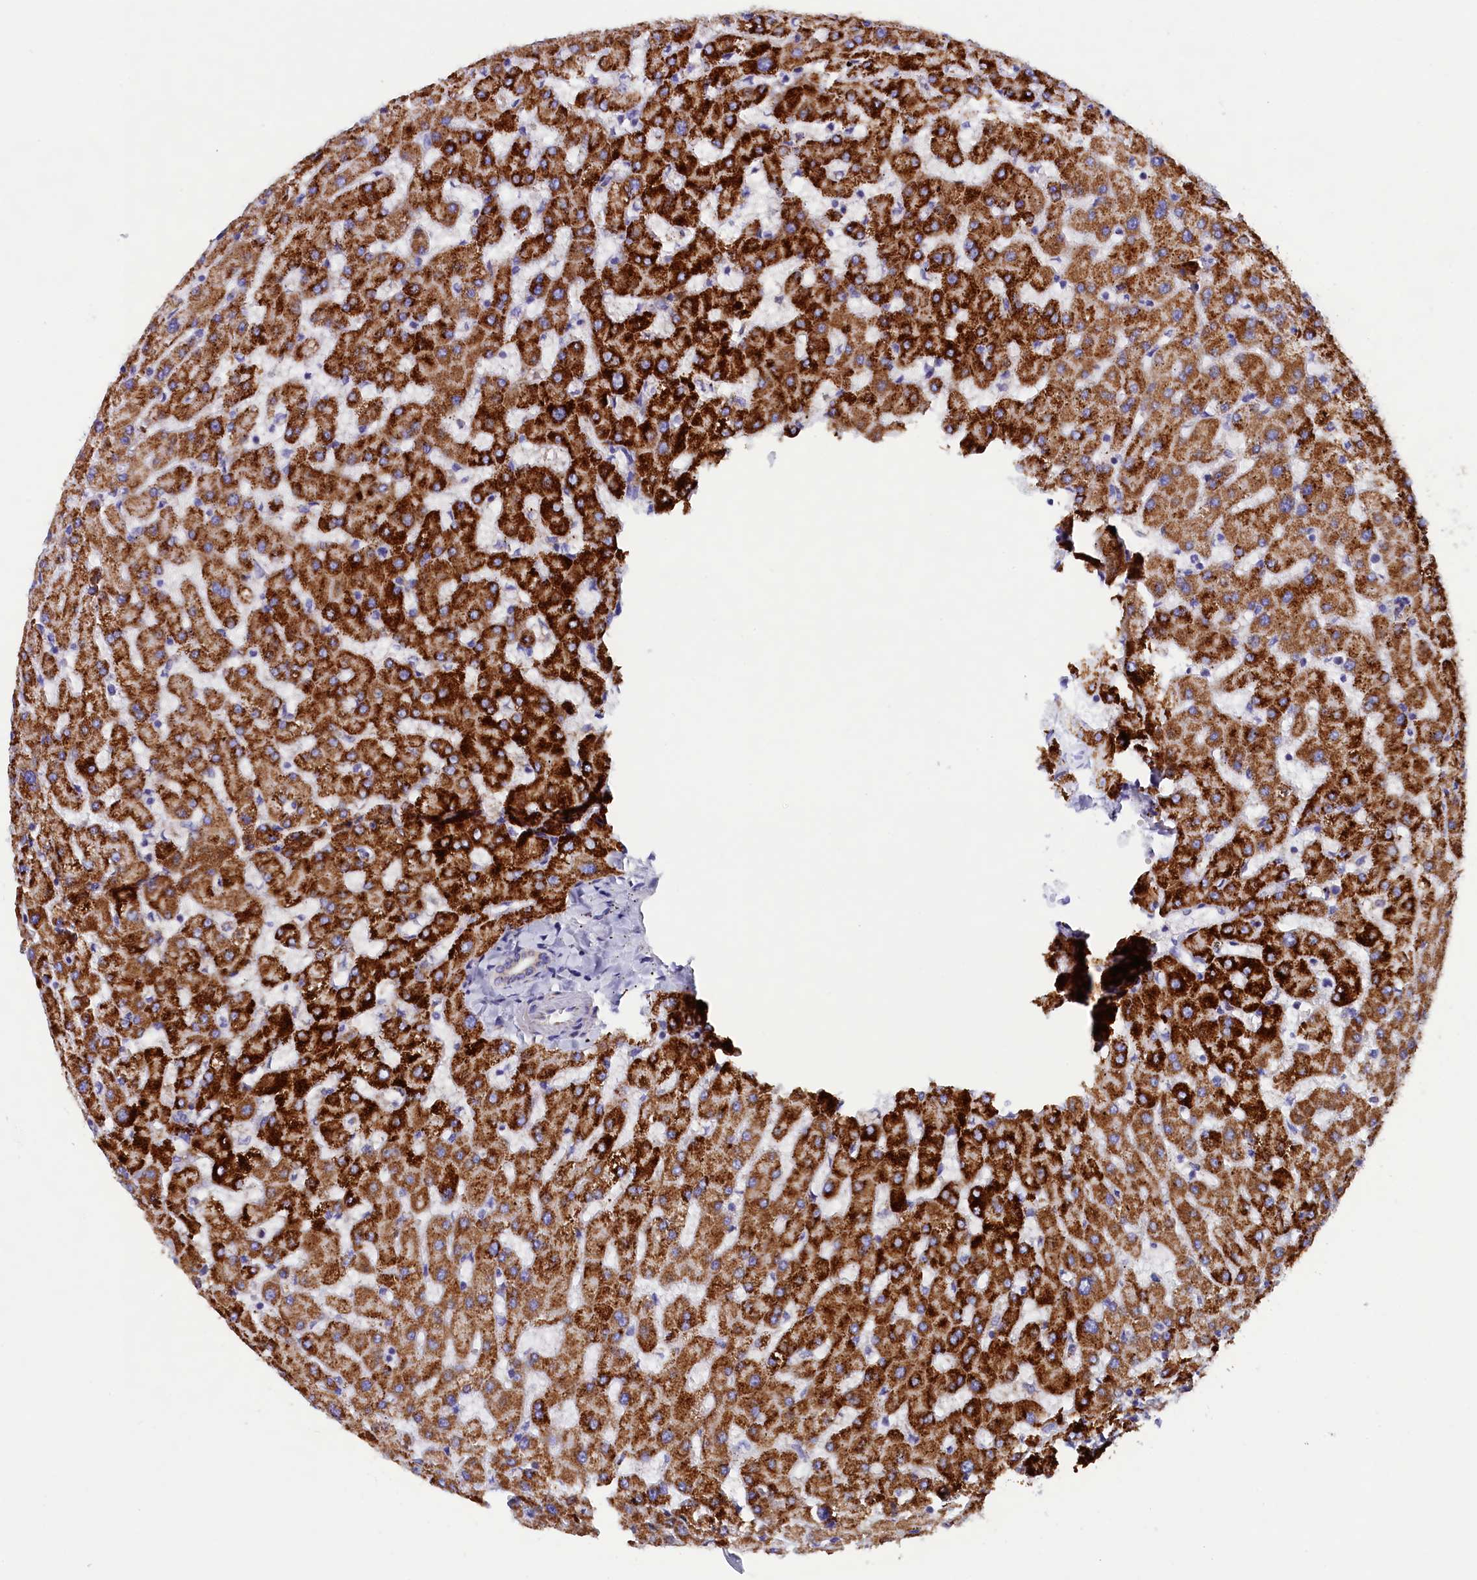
{"staining": {"intensity": "weak", "quantity": ">75%", "location": "cytoplasmic/membranous"}, "tissue": "liver", "cell_type": "Cholangiocytes", "image_type": "normal", "snomed": [{"axis": "morphology", "description": "Normal tissue, NOS"}, {"axis": "topography", "description": "Liver"}], "caption": "Protein analysis of normal liver demonstrates weak cytoplasmic/membranous positivity in approximately >75% of cholangiocytes.", "gene": "SLC39A3", "patient": {"sex": "female", "age": 63}}